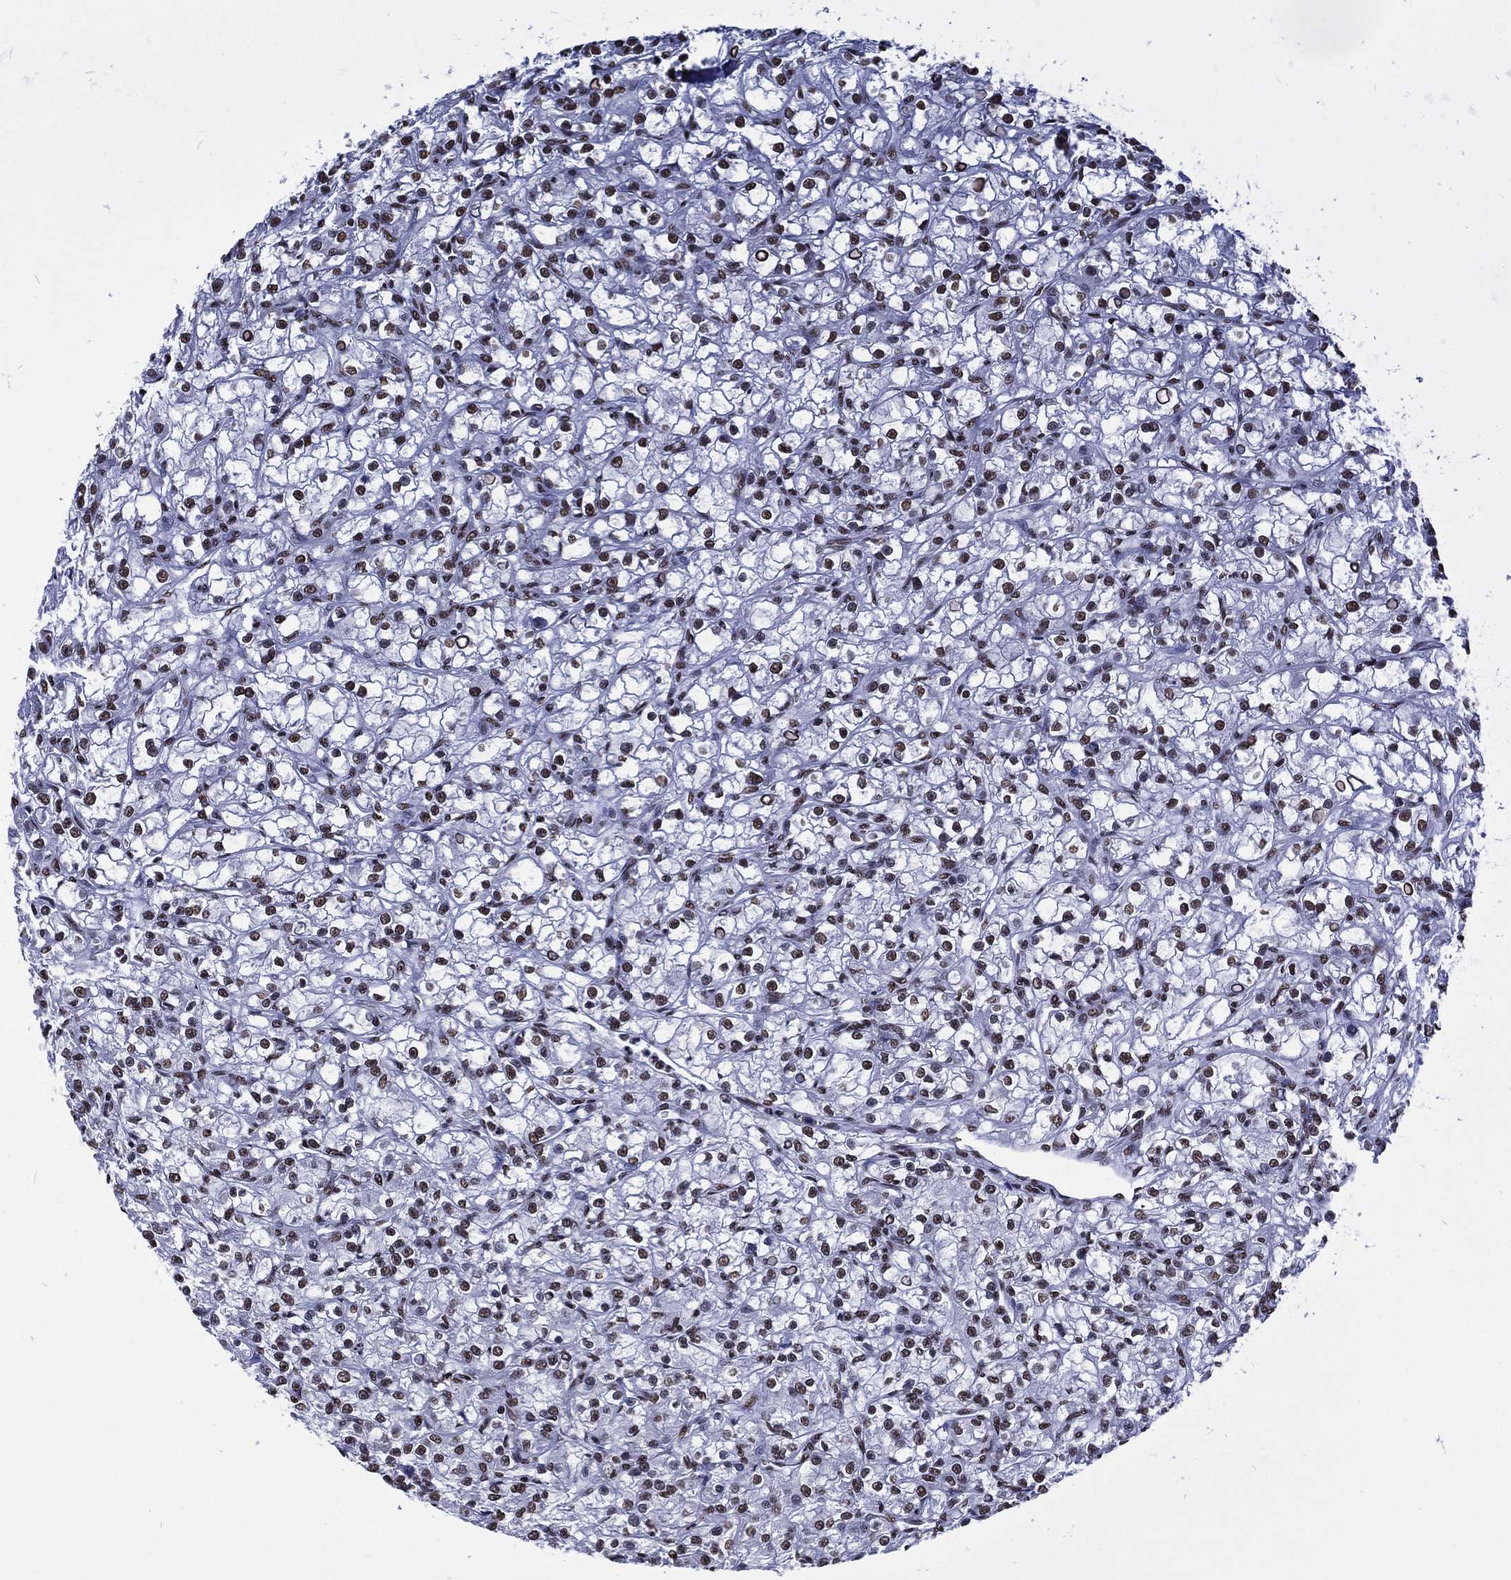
{"staining": {"intensity": "strong", "quantity": "25%-75%", "location": "nuclear"}, "tissue": "renal cancer", "cell_type": "Tumor cells", "image_type": "cancer", "snomed": [{"axis": "morphology", "description": "Adenocarcinoma, NOS"}, {"axis": "topography", "description": "Kidney"}], "caption": "Adenocarcinoma (renal) stained with immunohistochemistry displays strong nuclear staining in approximately 25%-75% of tumor cells. (DAB IHC, brown staining for protein, blue staining for nuclei).", "gene": "RETREG2", "patient": {"sex": "female", "age": 59}}